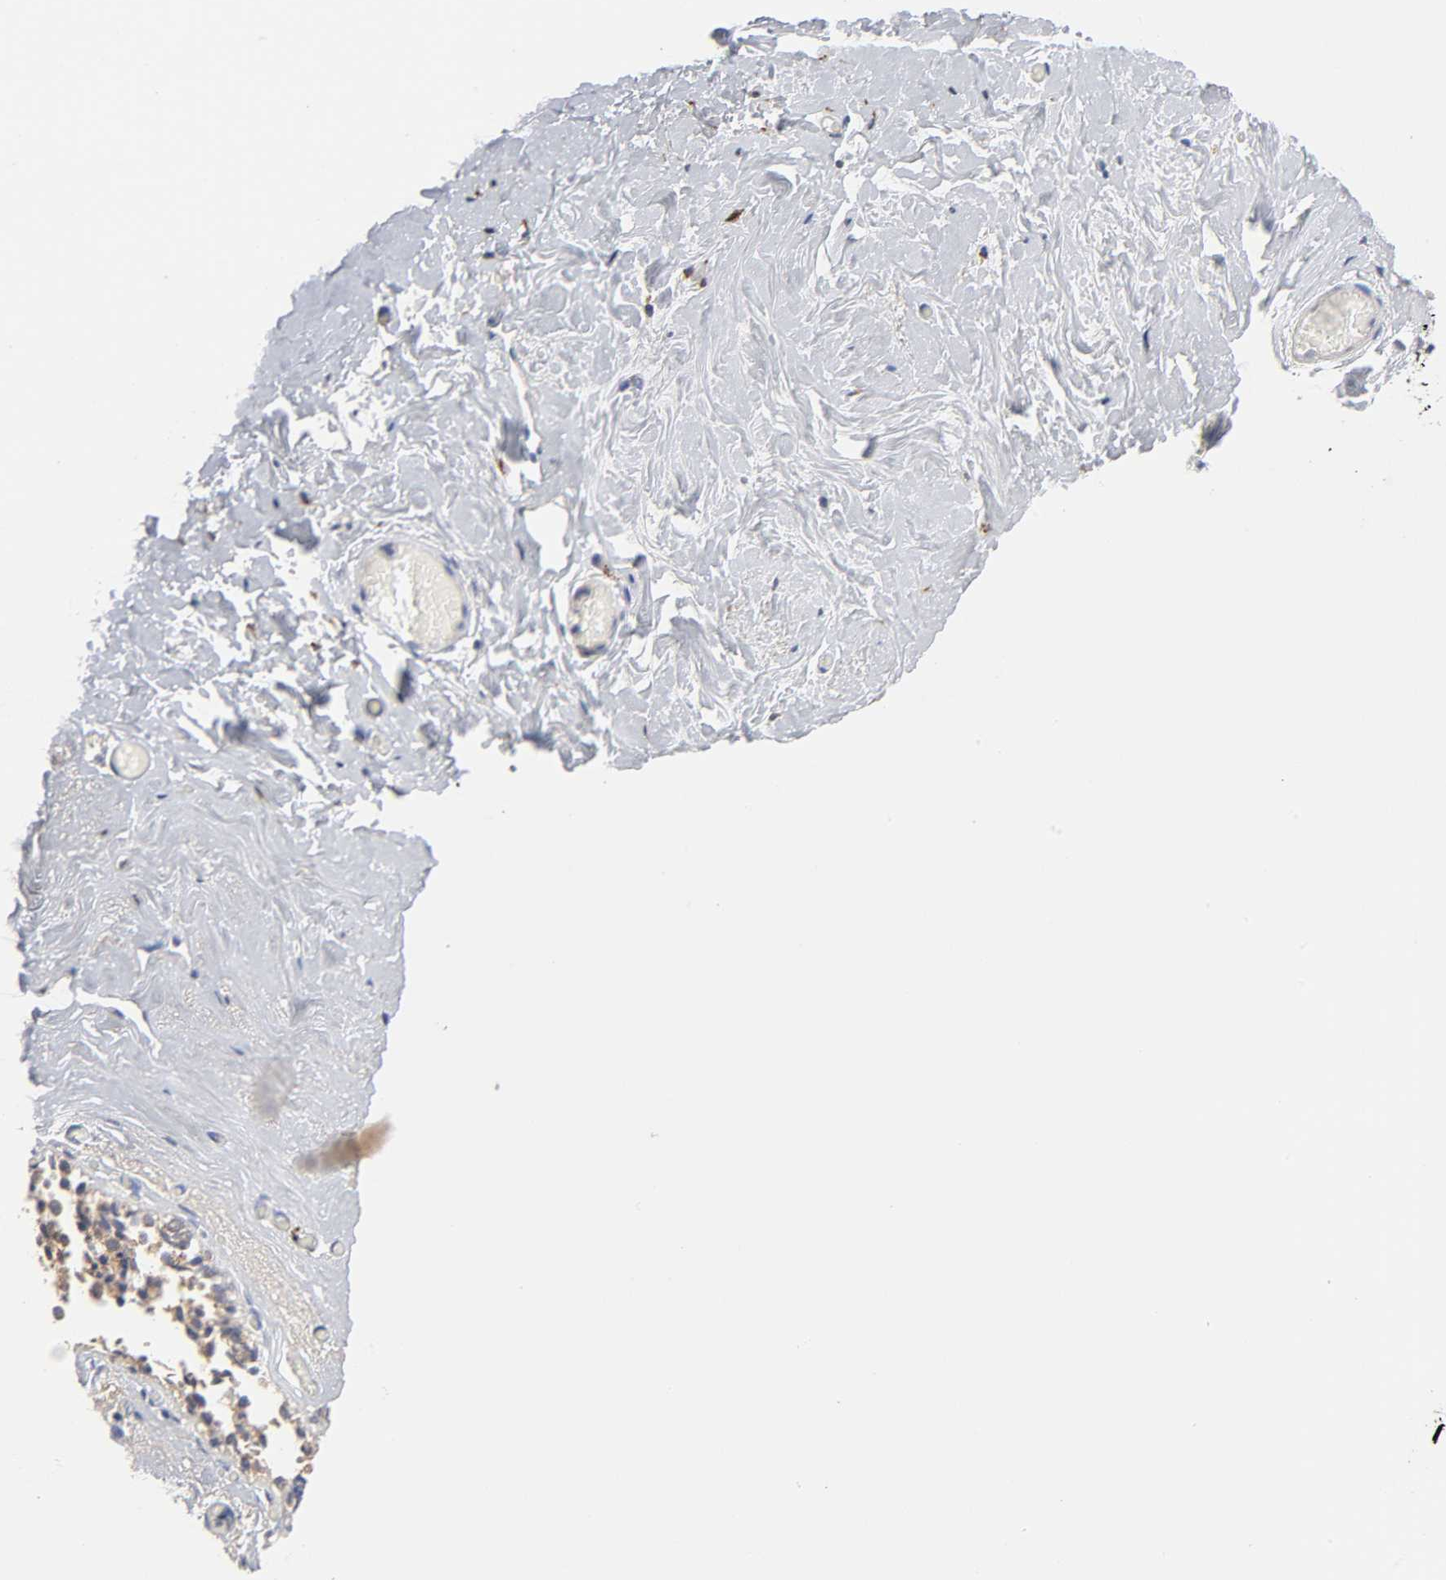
{"staining": {"intensity": "negative", "quantity": "none", "location": "none"}, "tissue": "breast", "cell_type": "Adipocytes", "image_type": "normal", "snomed": [{"axis": "morphology", "description": "Normal tissue, NOS"}, {"axis": "topography", "description": "Breast"}], "caption": "This is an IHC photomicrograph of normal human breast. There is no expression in adipocytes.", "gene": "C17orf75", "patient": {"sex": "female", "age": 75}}